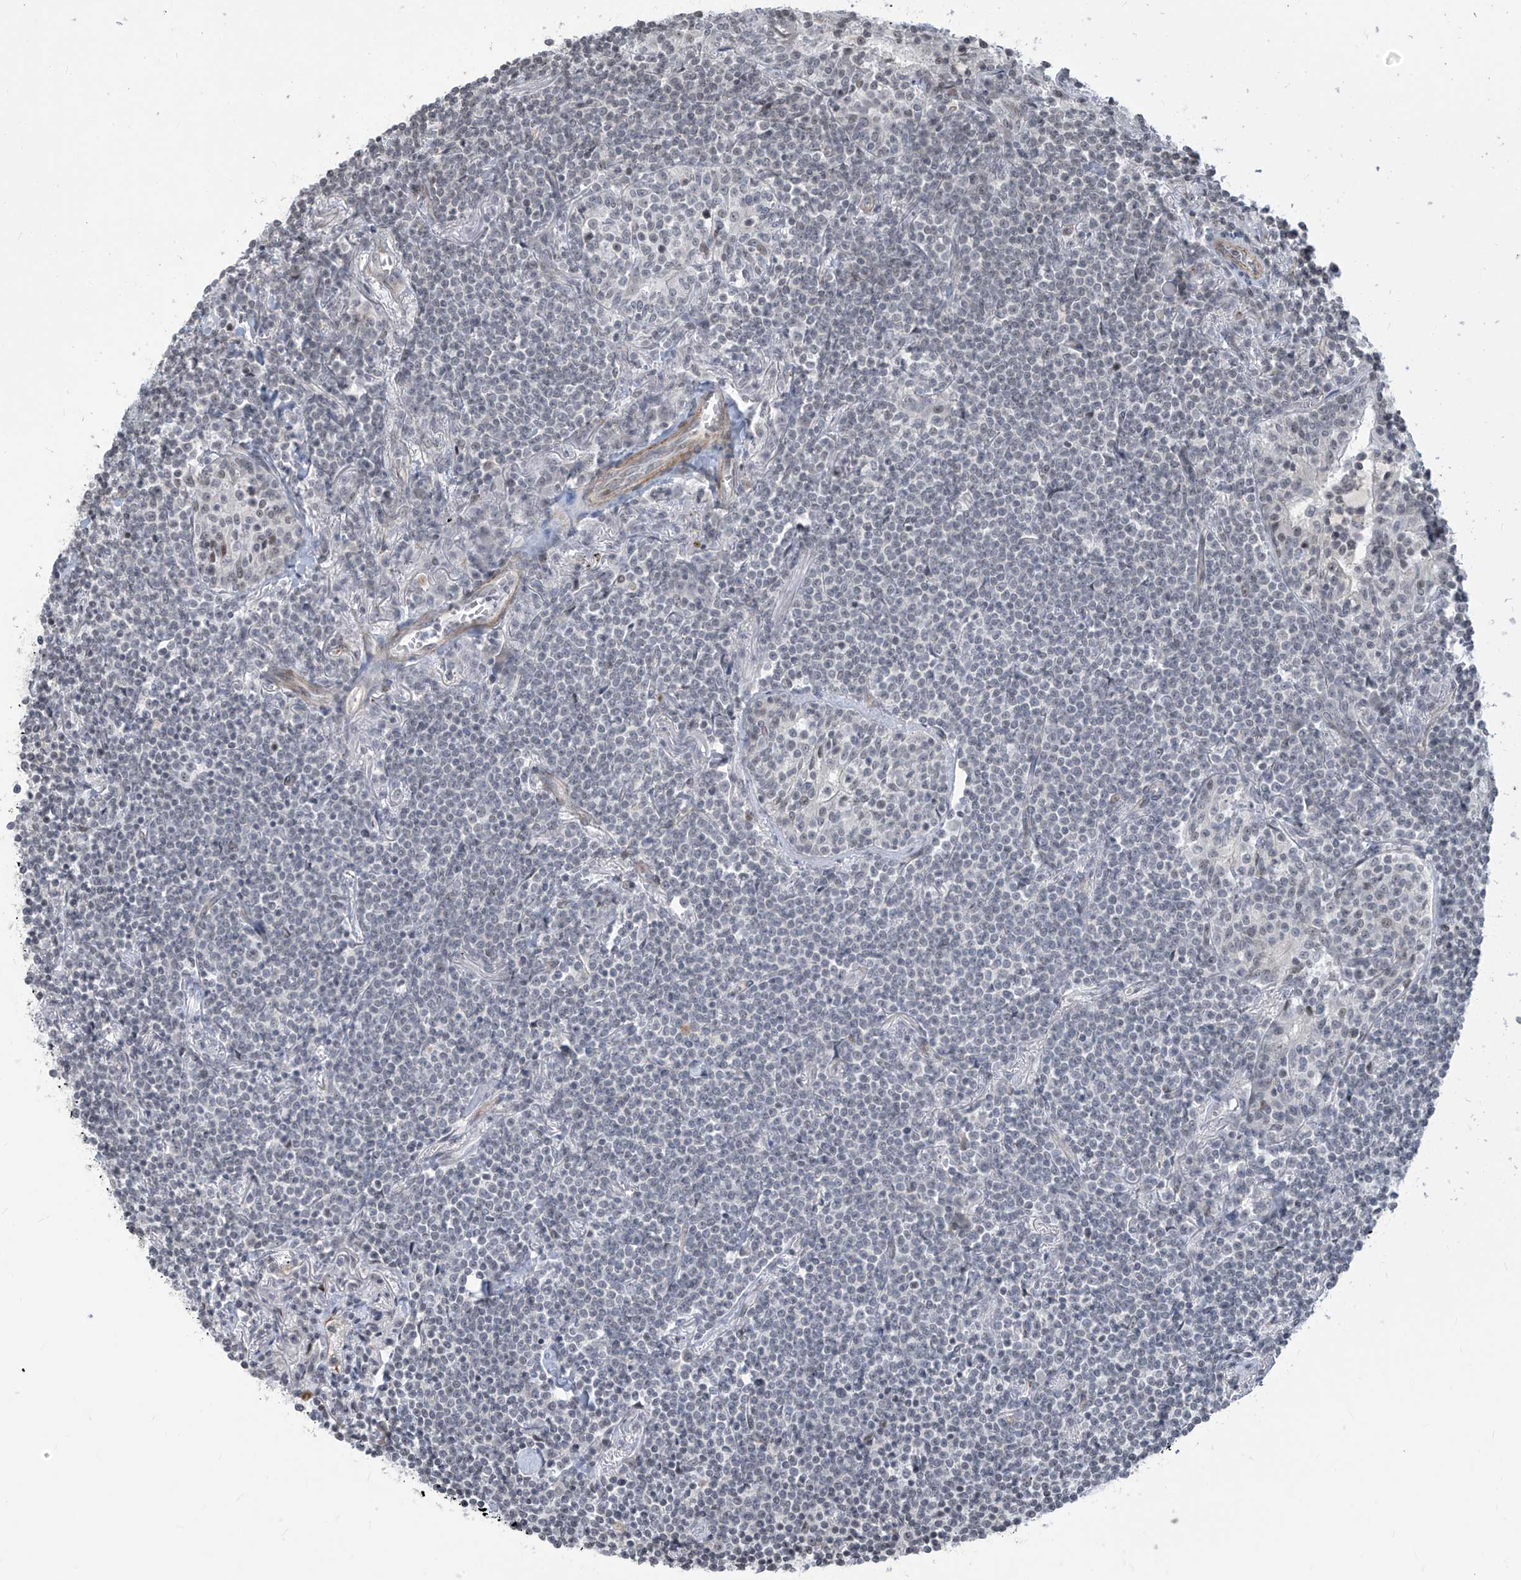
{"staining": {"intensity": "negative", "quantity": "none", "location": "none"}, "tissue": "lymphoma", "cell_type": "Tumor cells", "image_type": "cancer", "snomed": [{"axis": "morphology", "description": "Malignant lymphoma, non-Hodgkin's type, Low grade"}, {"axis": "topography", "description": "Lung"}], "caption": "Malignant lymphoma, non-Hodgkin's type (low-grade) was stained to show a protein in brown. There is no significant expression in tumor cells.", "gene": "METAP1D", "patient": {"sex": "female", "age": 71}}